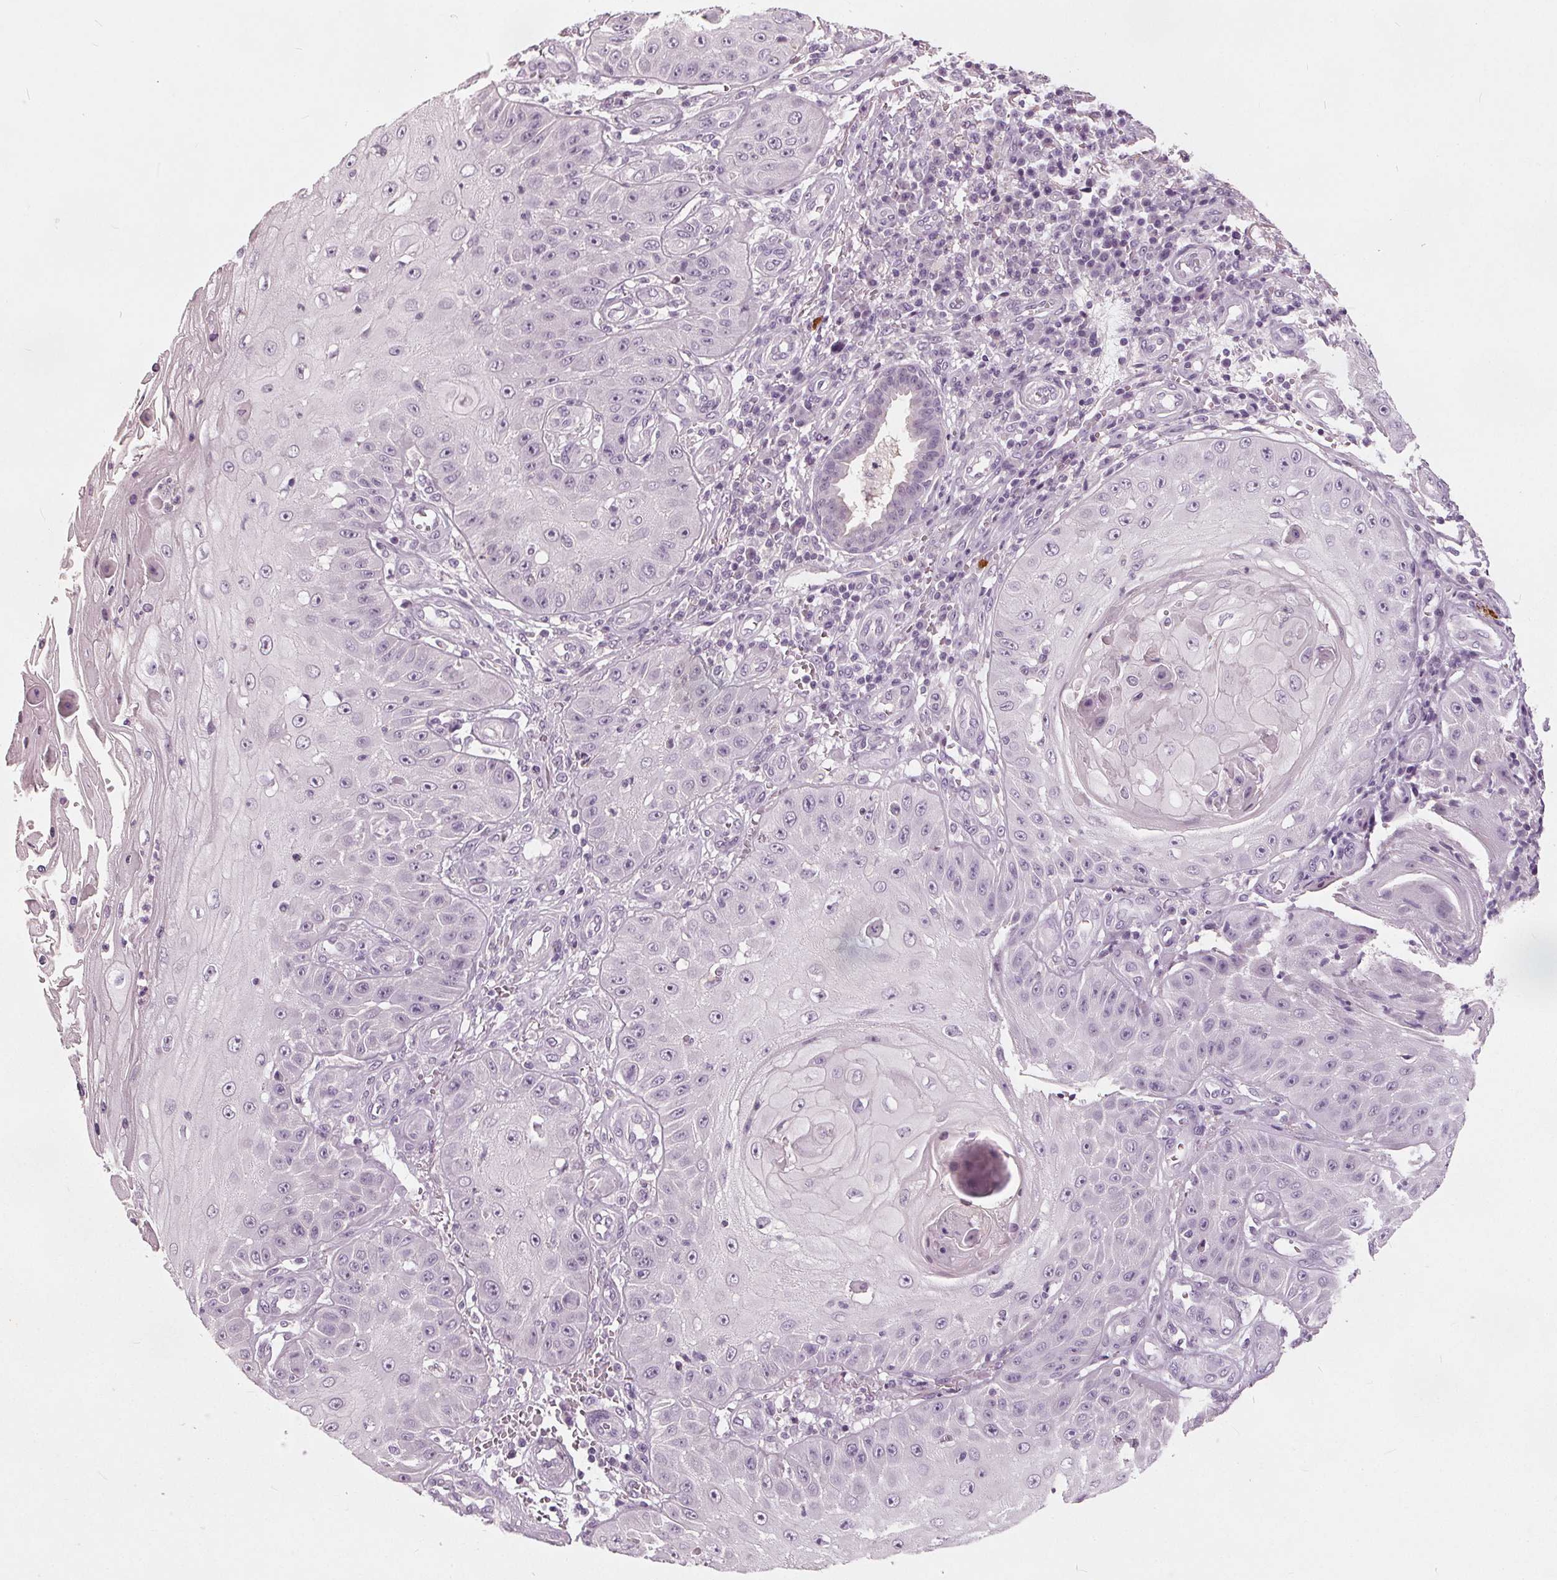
{"staining": {"intensity": "negative", "quantity": "none", "location": "none"}, "tissue": "skin cancer", "cell_type": "Tumor cells", "image_type": "cancer", "snomed": [{"axis": "morphology", "description": "Squamous cell carcinoma, NOS"}, {"axis": "topography", "description": "Skin"}], "caption": "The histopathology image reveals no staining of tumor cells in squamous cell carcinoma (skin).", "gene": "TKFC", "patient": {"sex": "male", "age": 70}}